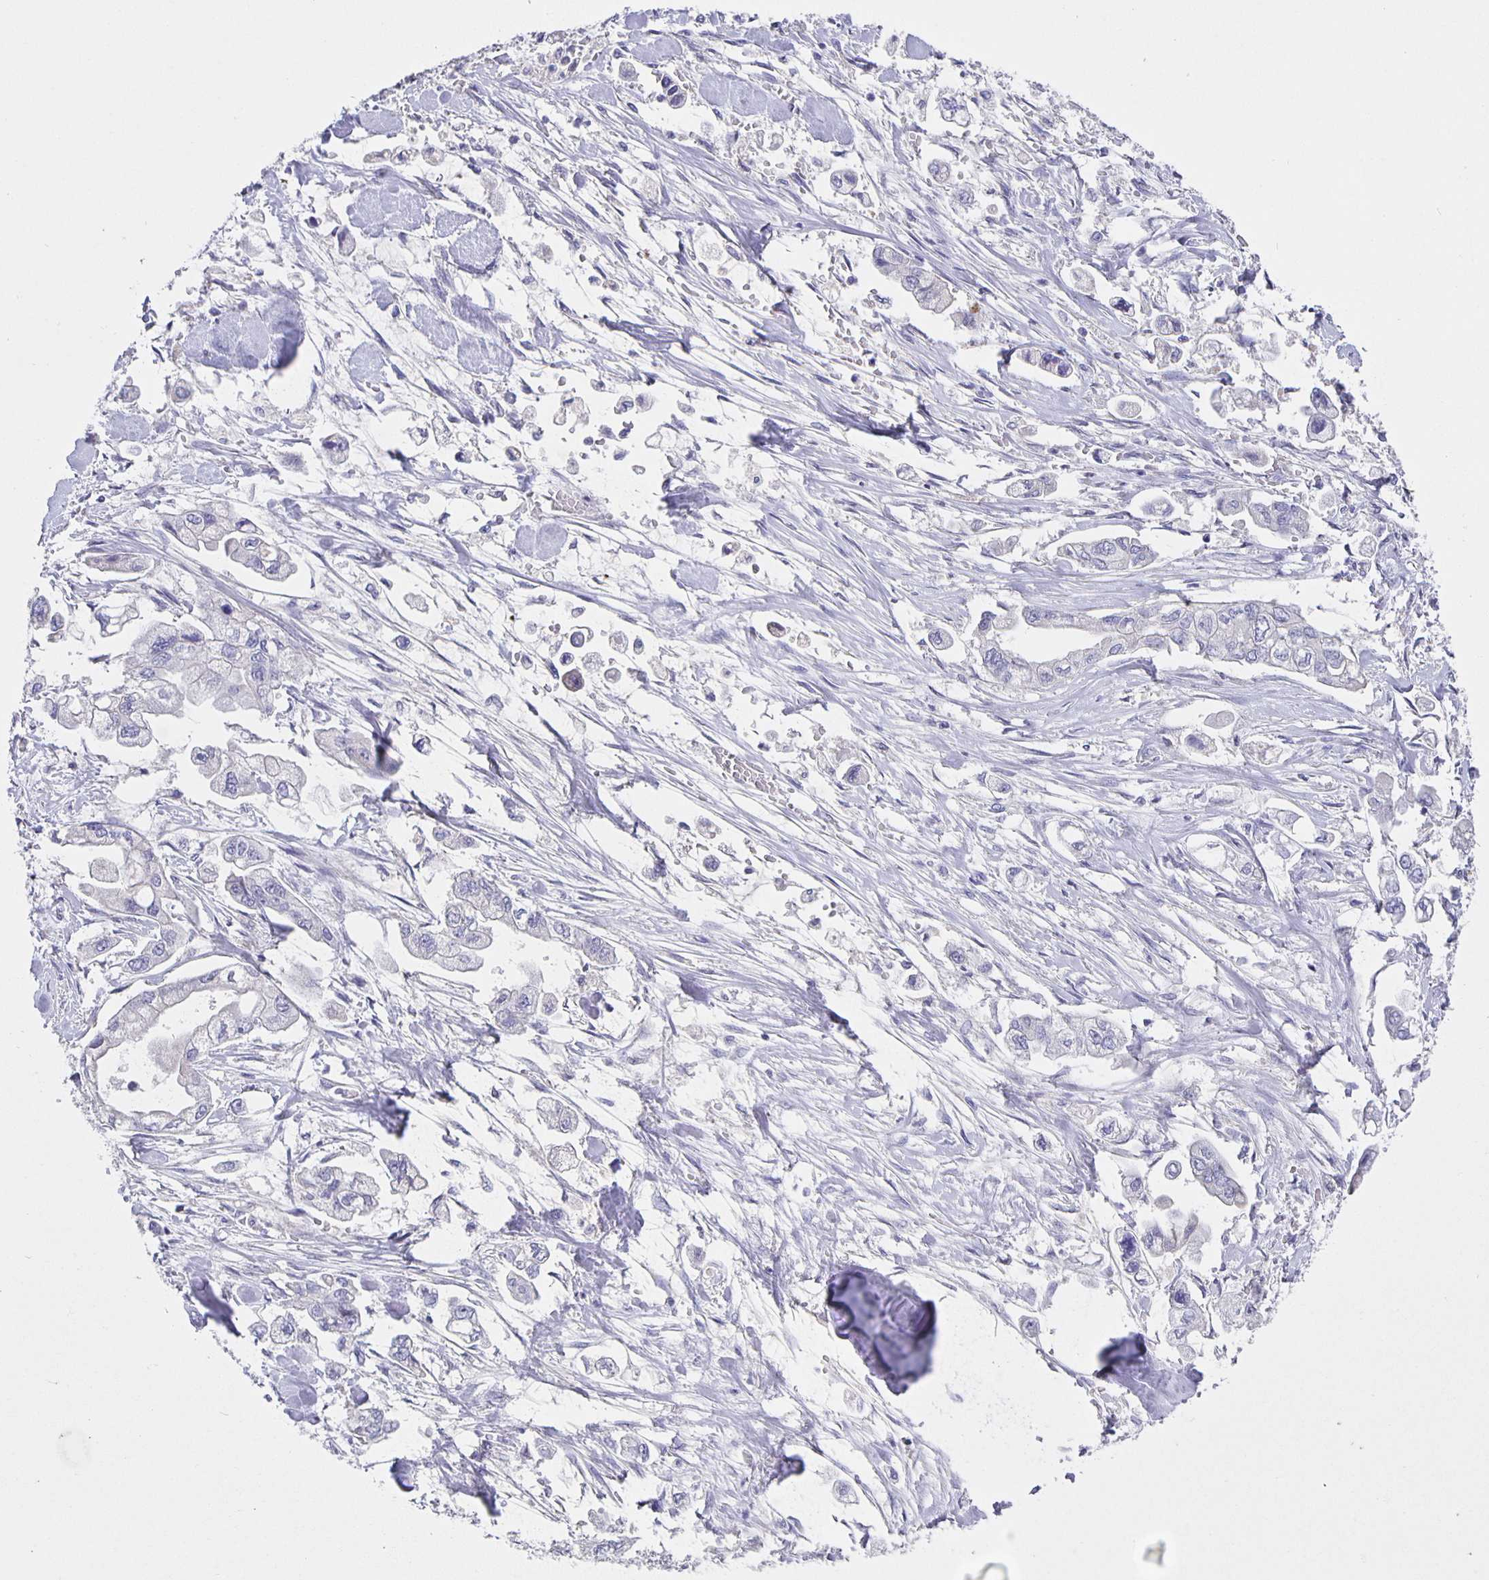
{"staining": {"intensity": "negative", "quantity": "none", "location": "none"}, "tissue": "stomach cancer", "cell_type": "Tumor cells", "image_type": "cancer", "snomed": [{"axis": "morphology", "description": "Adenocarcinoma, NOS"}, {"axis": "topography", "description": "Stomach"}], "caption": "IHC image of neoplastic tissue: stomach adenocarcinoma stained with DAB demonstrates no significant protein expression in tumor cells. (DAB immunohistochemistry (IHC) with hematoxylin counter stain).", "gene": "CFAP74", "patient": {"sex": "male", "age": 62}}